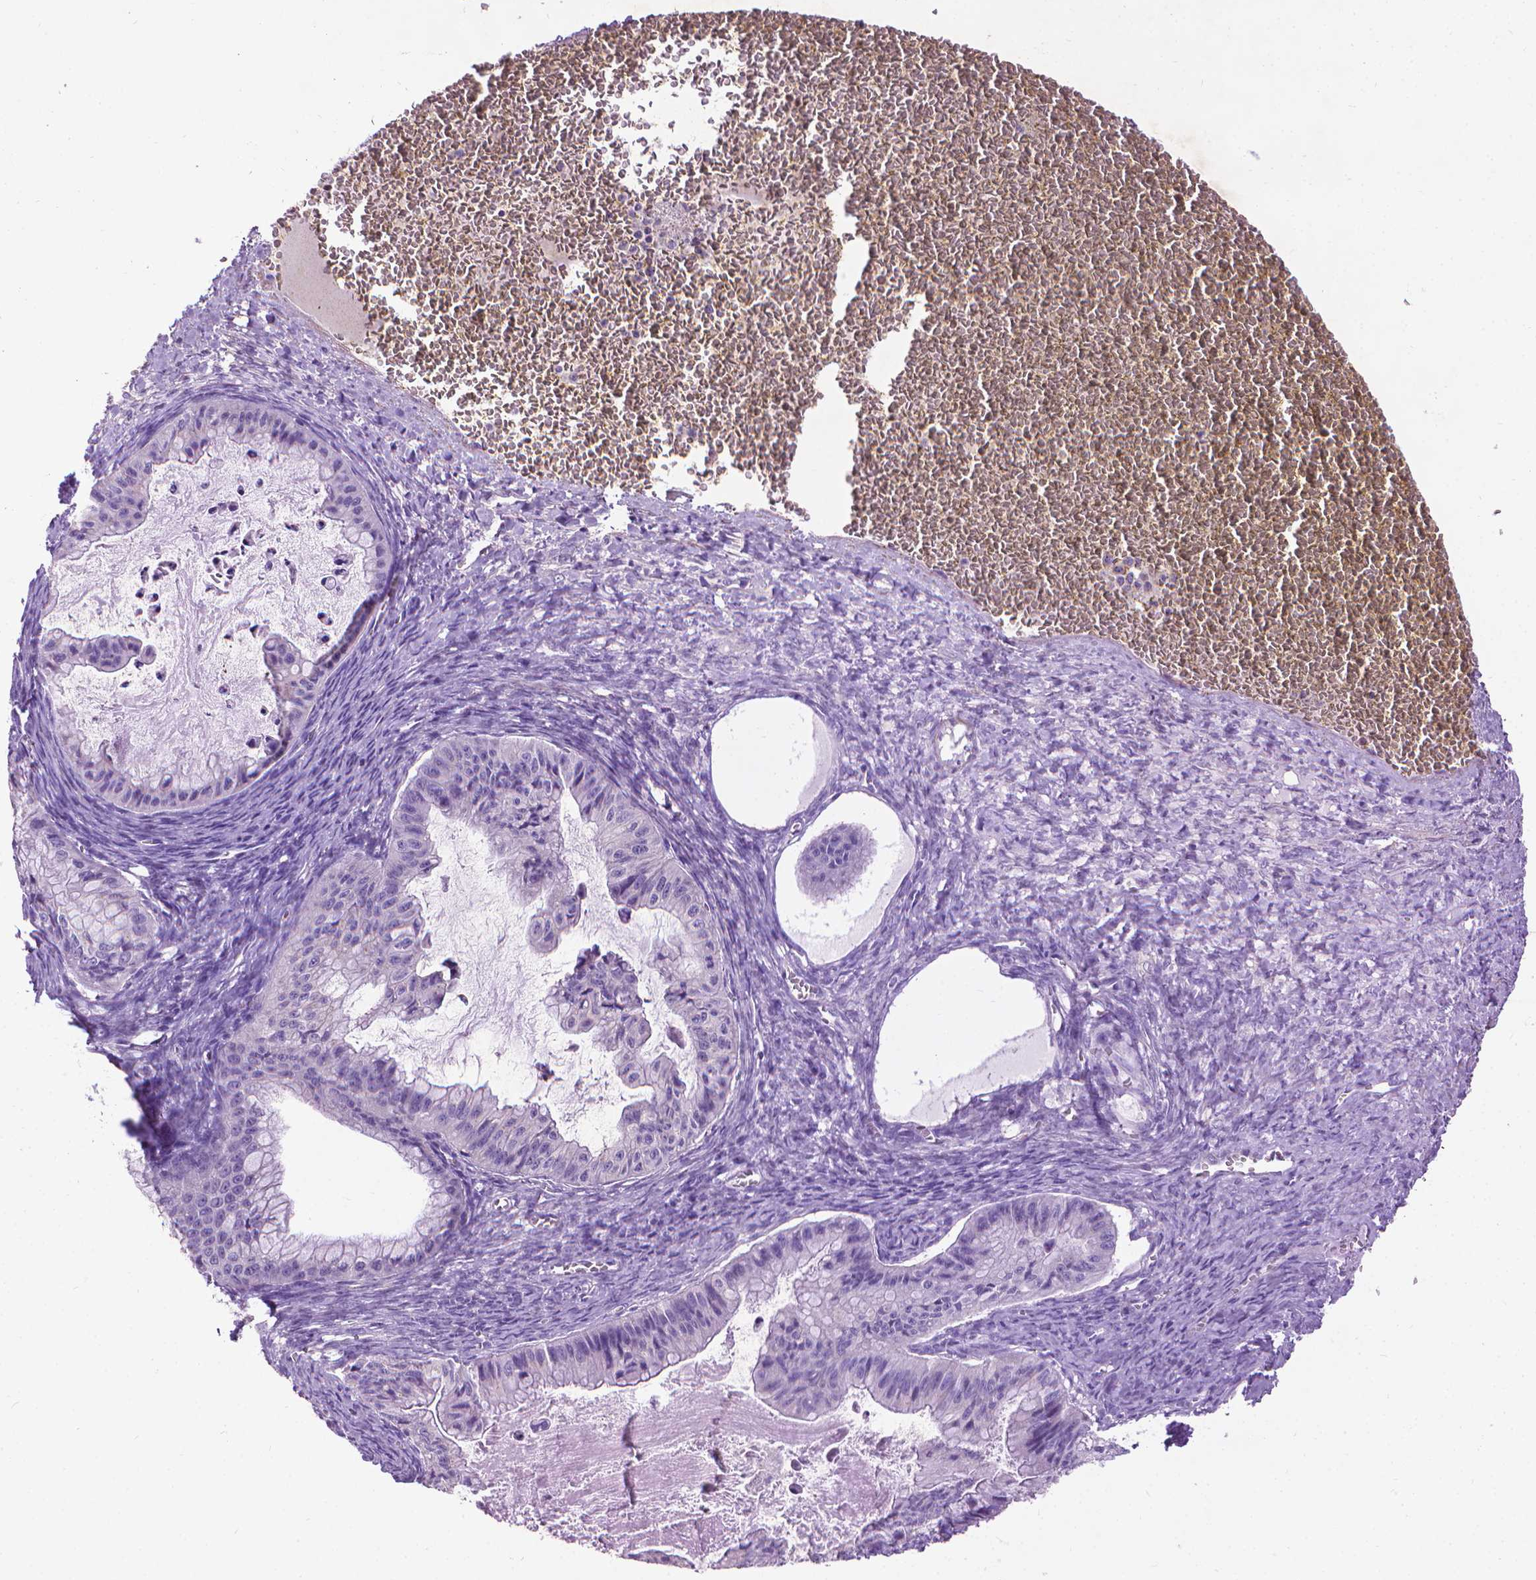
{"staining": {"intensity": "negative", "quantity": "none", "location": "none"}, "tissue": "ovarian cancer", "cell_type": "Tumor cells", "image_type": "cancer", "snomed": [{"axis": "morphology", "description": "Cystadenocarcinoma, mucinous, NOS"}, {"axis": "topography", "description": "Ovary"}], "caption": "Immunohistochemistry (IHC) histopathology image of ovarian cancer (mucinous cystadenocarcinoma) stained for a protein (brown), which reveals no staining in tumor cells.", "gene": "AQP10", "patient": {"sex": "female", "age": 72}}